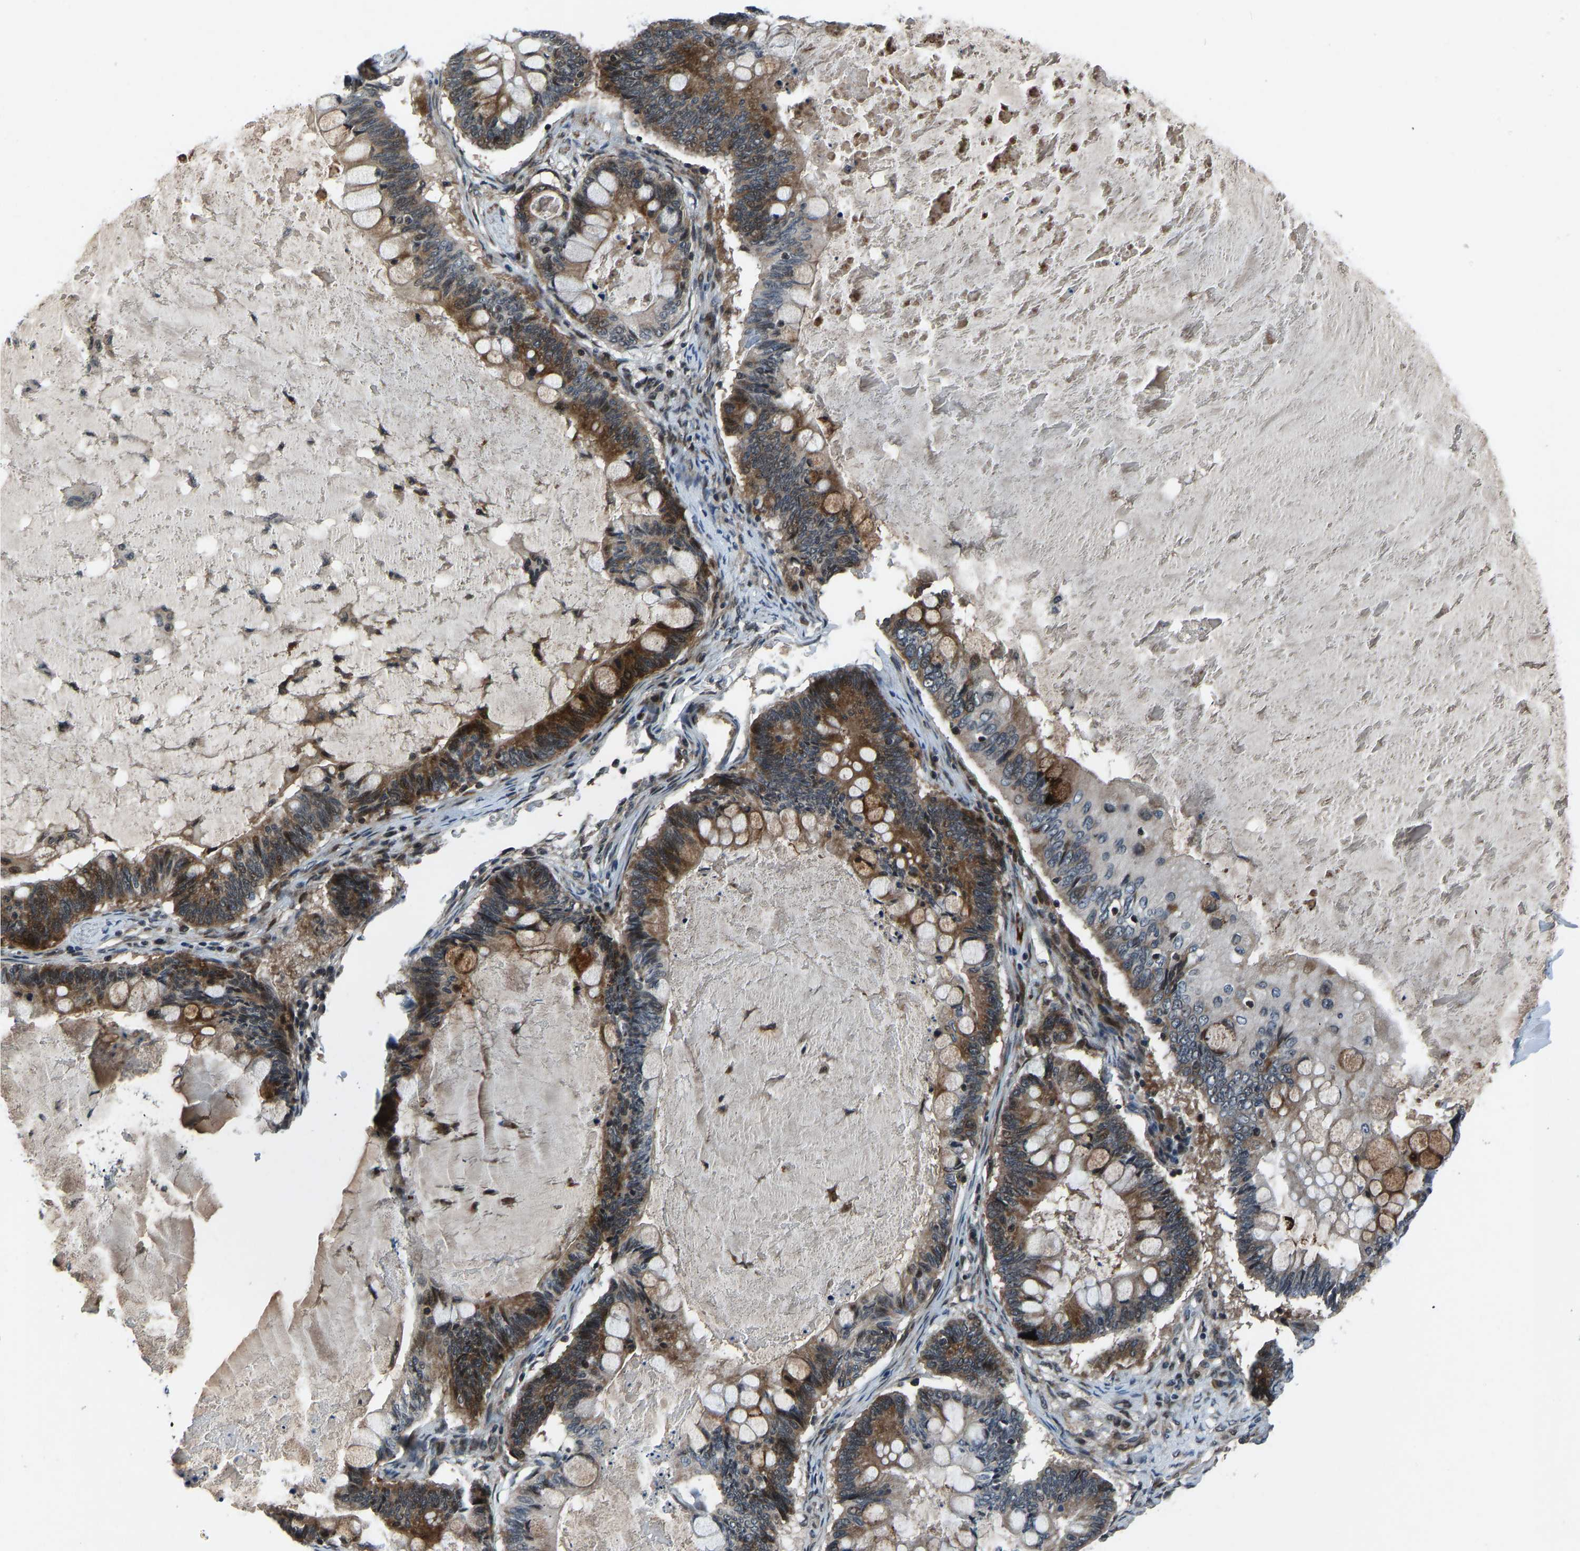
{"staining": {"intensity": "moderate", "quantity": ">75%", "location": "cytoplasmic/membranous"}, "tissue": "ovarian cancer", "cell_type": "Tumor cells", "image_type": "cancer", "snomed": [{"axis": "morphology", "description": "Cystadenocarcinoma, mucinous, NOS"}, {"axis": "topography", "description": "Ovary"}], "caption": "This is a histology image of immunohistochemistry staining of ovarian cancer, which shows moderate expression in the cytoplasmic/membranous of tumor cells.", "gene": "RLIM", "patient": {"sex": "female", "age": 61}}